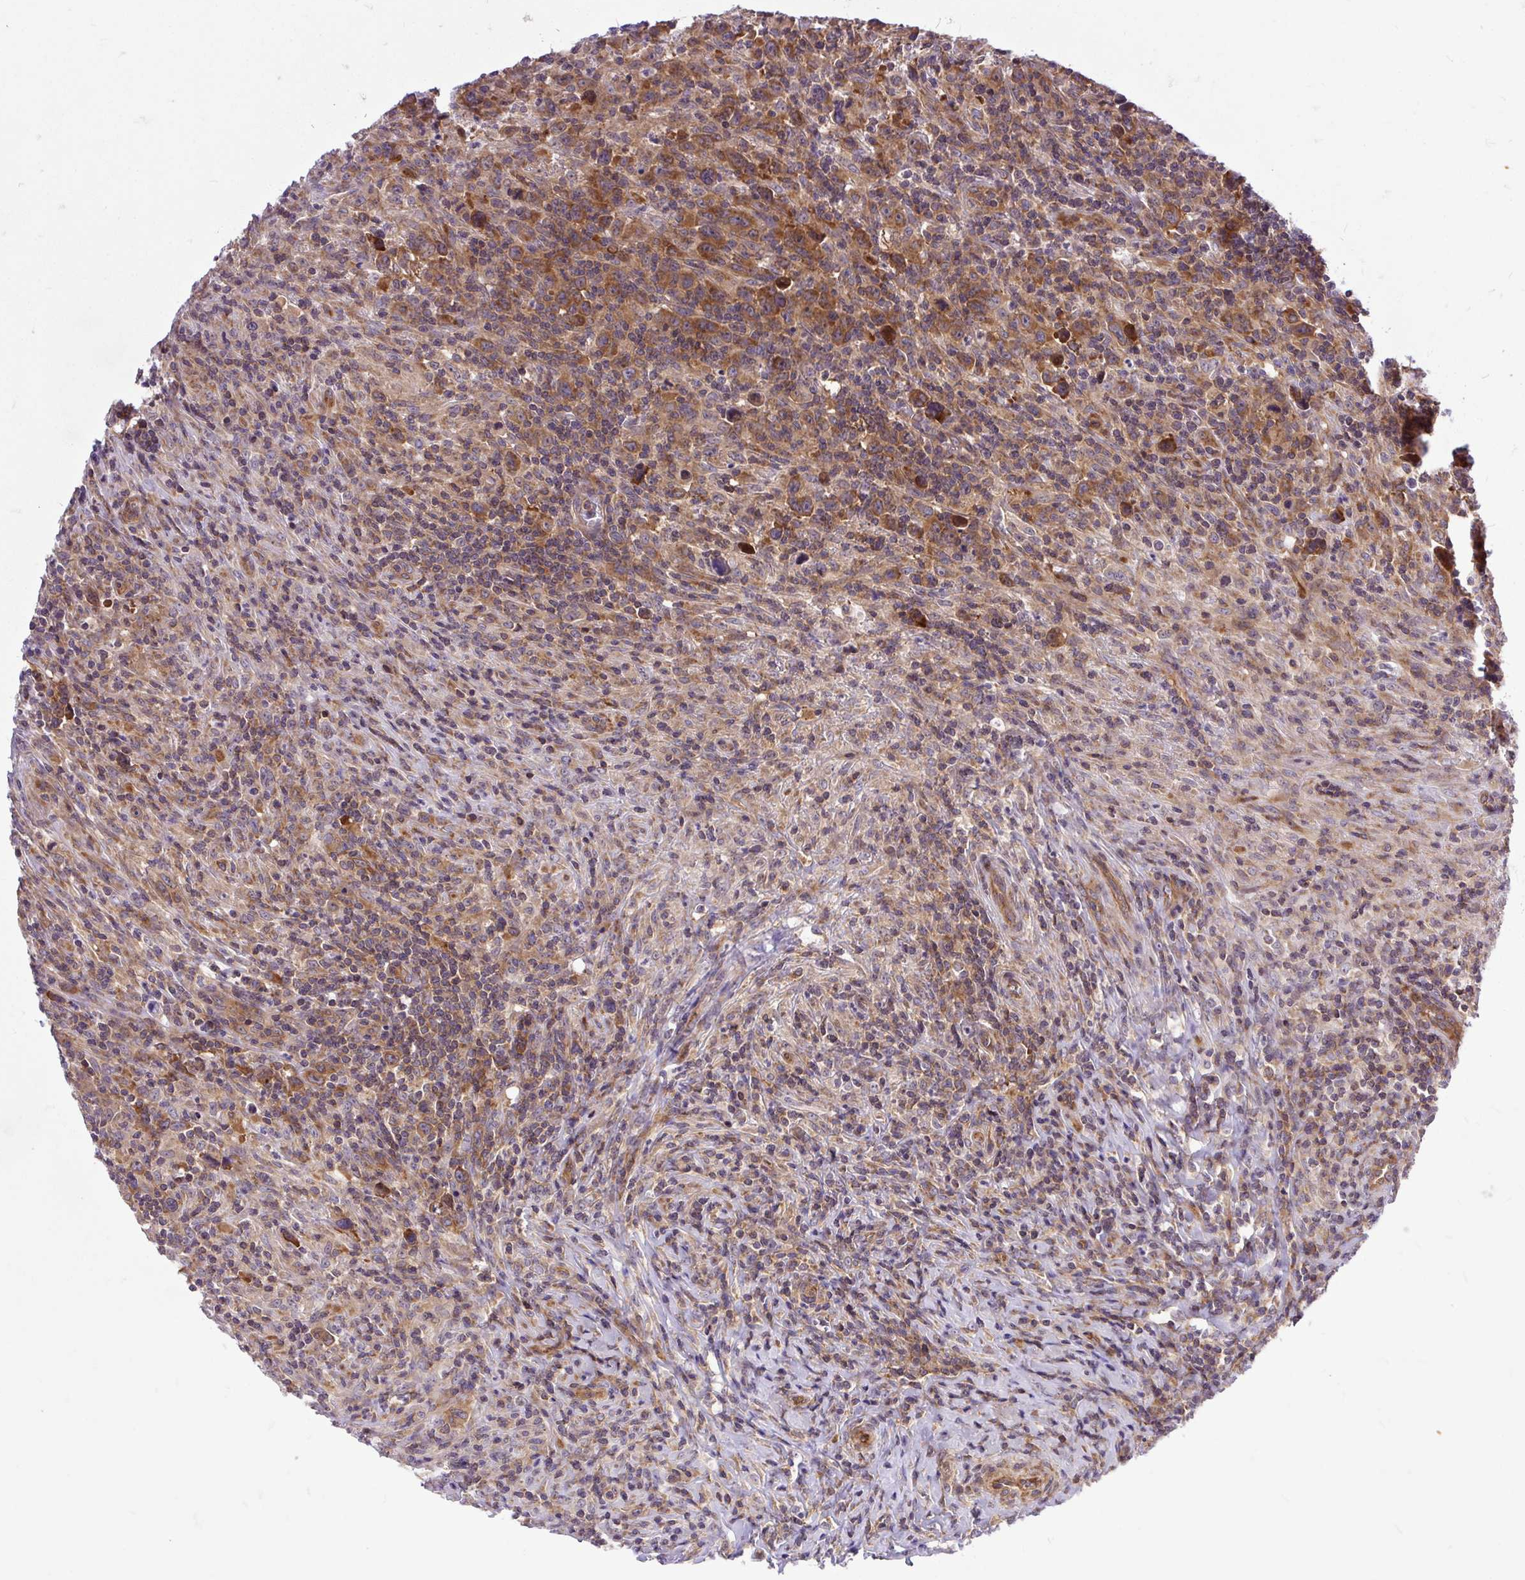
{"staining": {"intensity": "strong", "quantity": ">75%", "location": "cytoplasmic/membranous"}, "tissue": "lymphoma", "cell_type": "Tumor cells", "image_type": "cancer", "snomed": [{"axis": "morphology", "description": "Hodgkin's disease, NOS"}, {"axis": "topography", "description": "Lymph node"}], "caption": "IHC histopathology image of Hodgkin's disease stained for a protein (brown), which reveals high levels of strong cytoplasmic/membranous staining in about >75% of tumor cells.", "gene": "TRIM17", "patient": {"sex": "female", "age": 18}}